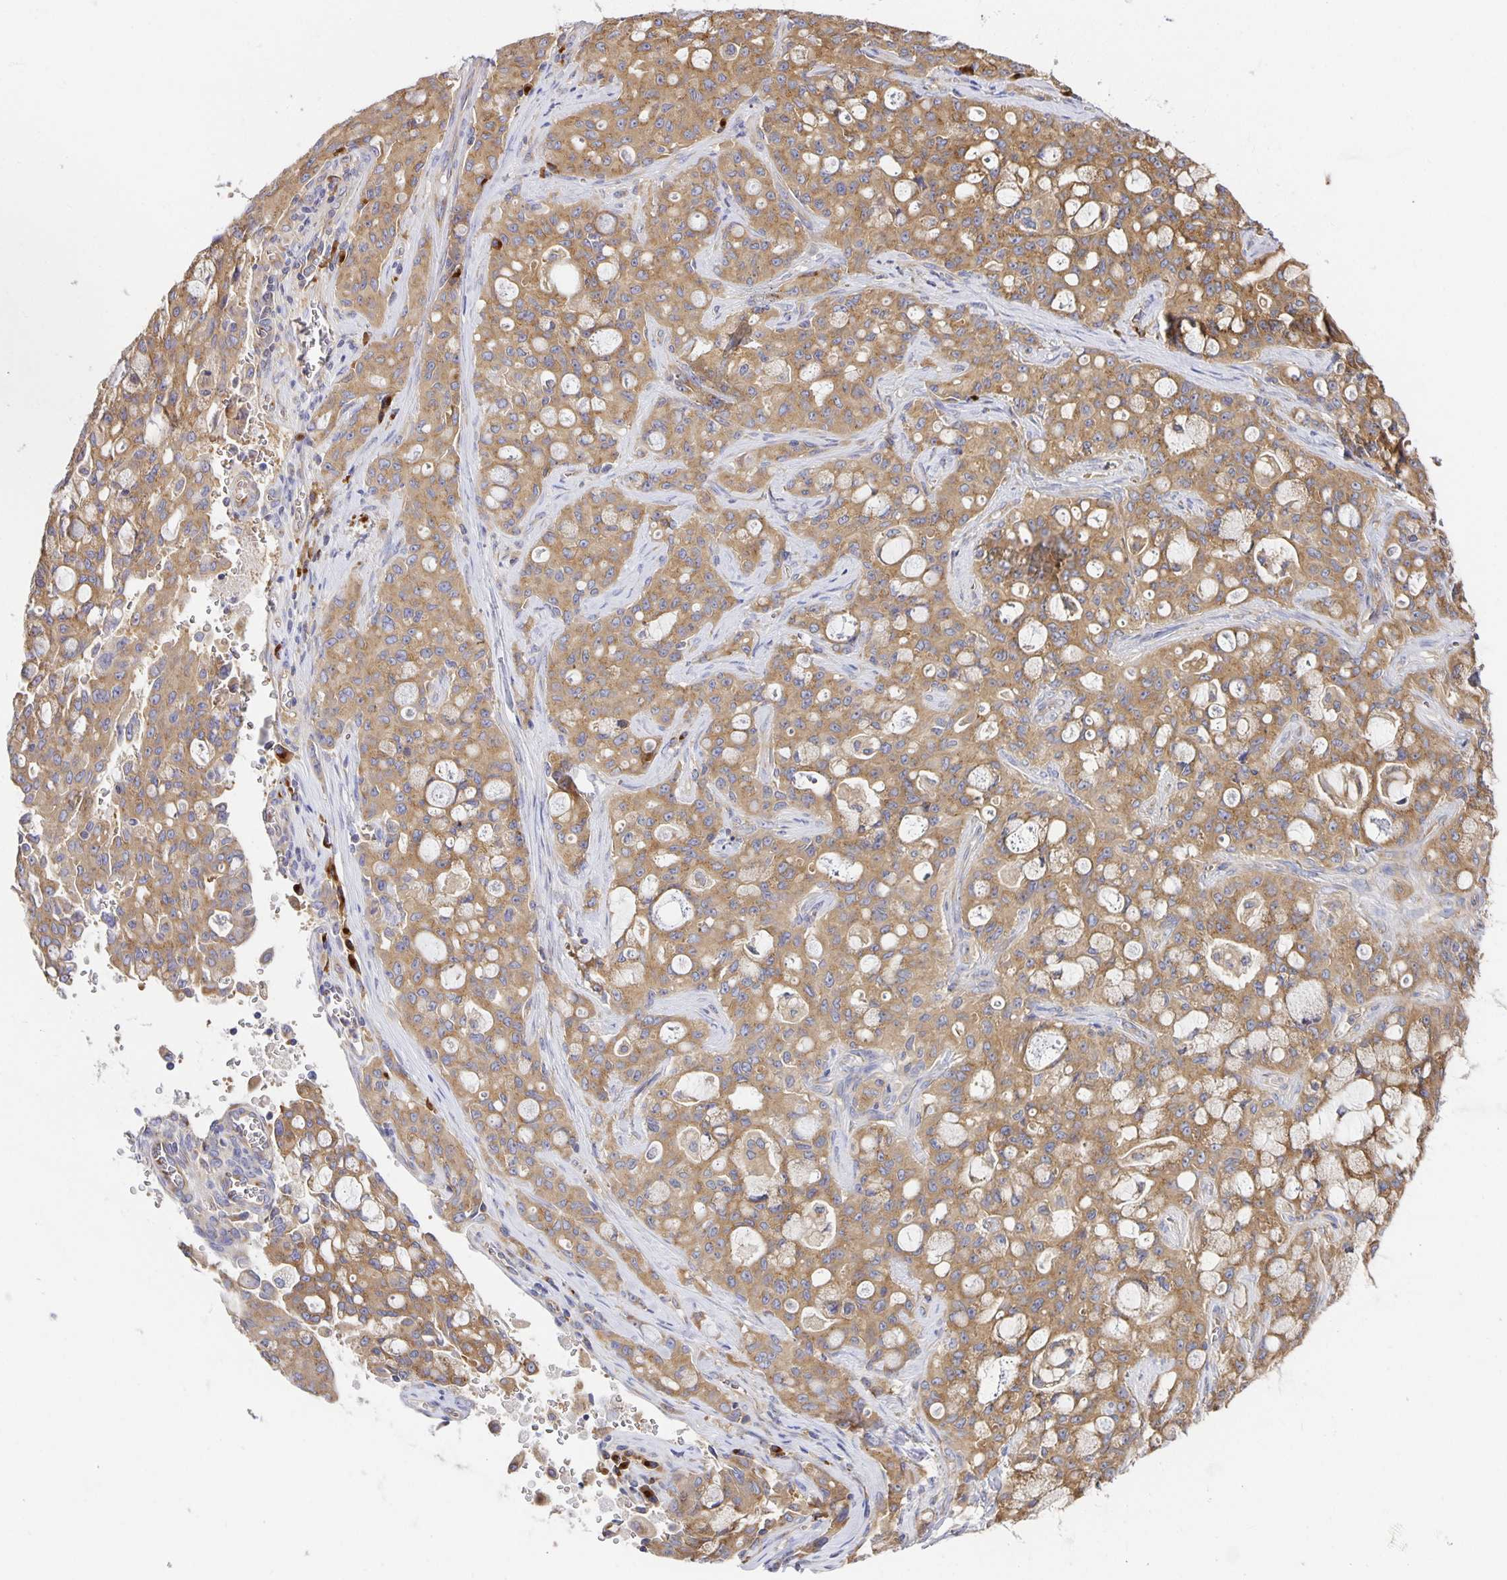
{"staining": {"intensity": "moderate", "quantity": ">75%", "location": "cytoplasmic/membranous"}, "tissue": "lung cancer", "cell_type": "Tumor cells", "image_type": "cancer", "snomed": [{"axis": "morphology", "description": "Adenocarcinoma, NOS"}, {"axis": "topography", "description": "Lung"}], "caption": "Tumor cells display medium levels of moderate cytoplasmic/membranous positivity in approximately >75% of cells in human lung adenocarcinoma.", "gene": "USO1", "patient": {"sex": "female", "age": 44}}